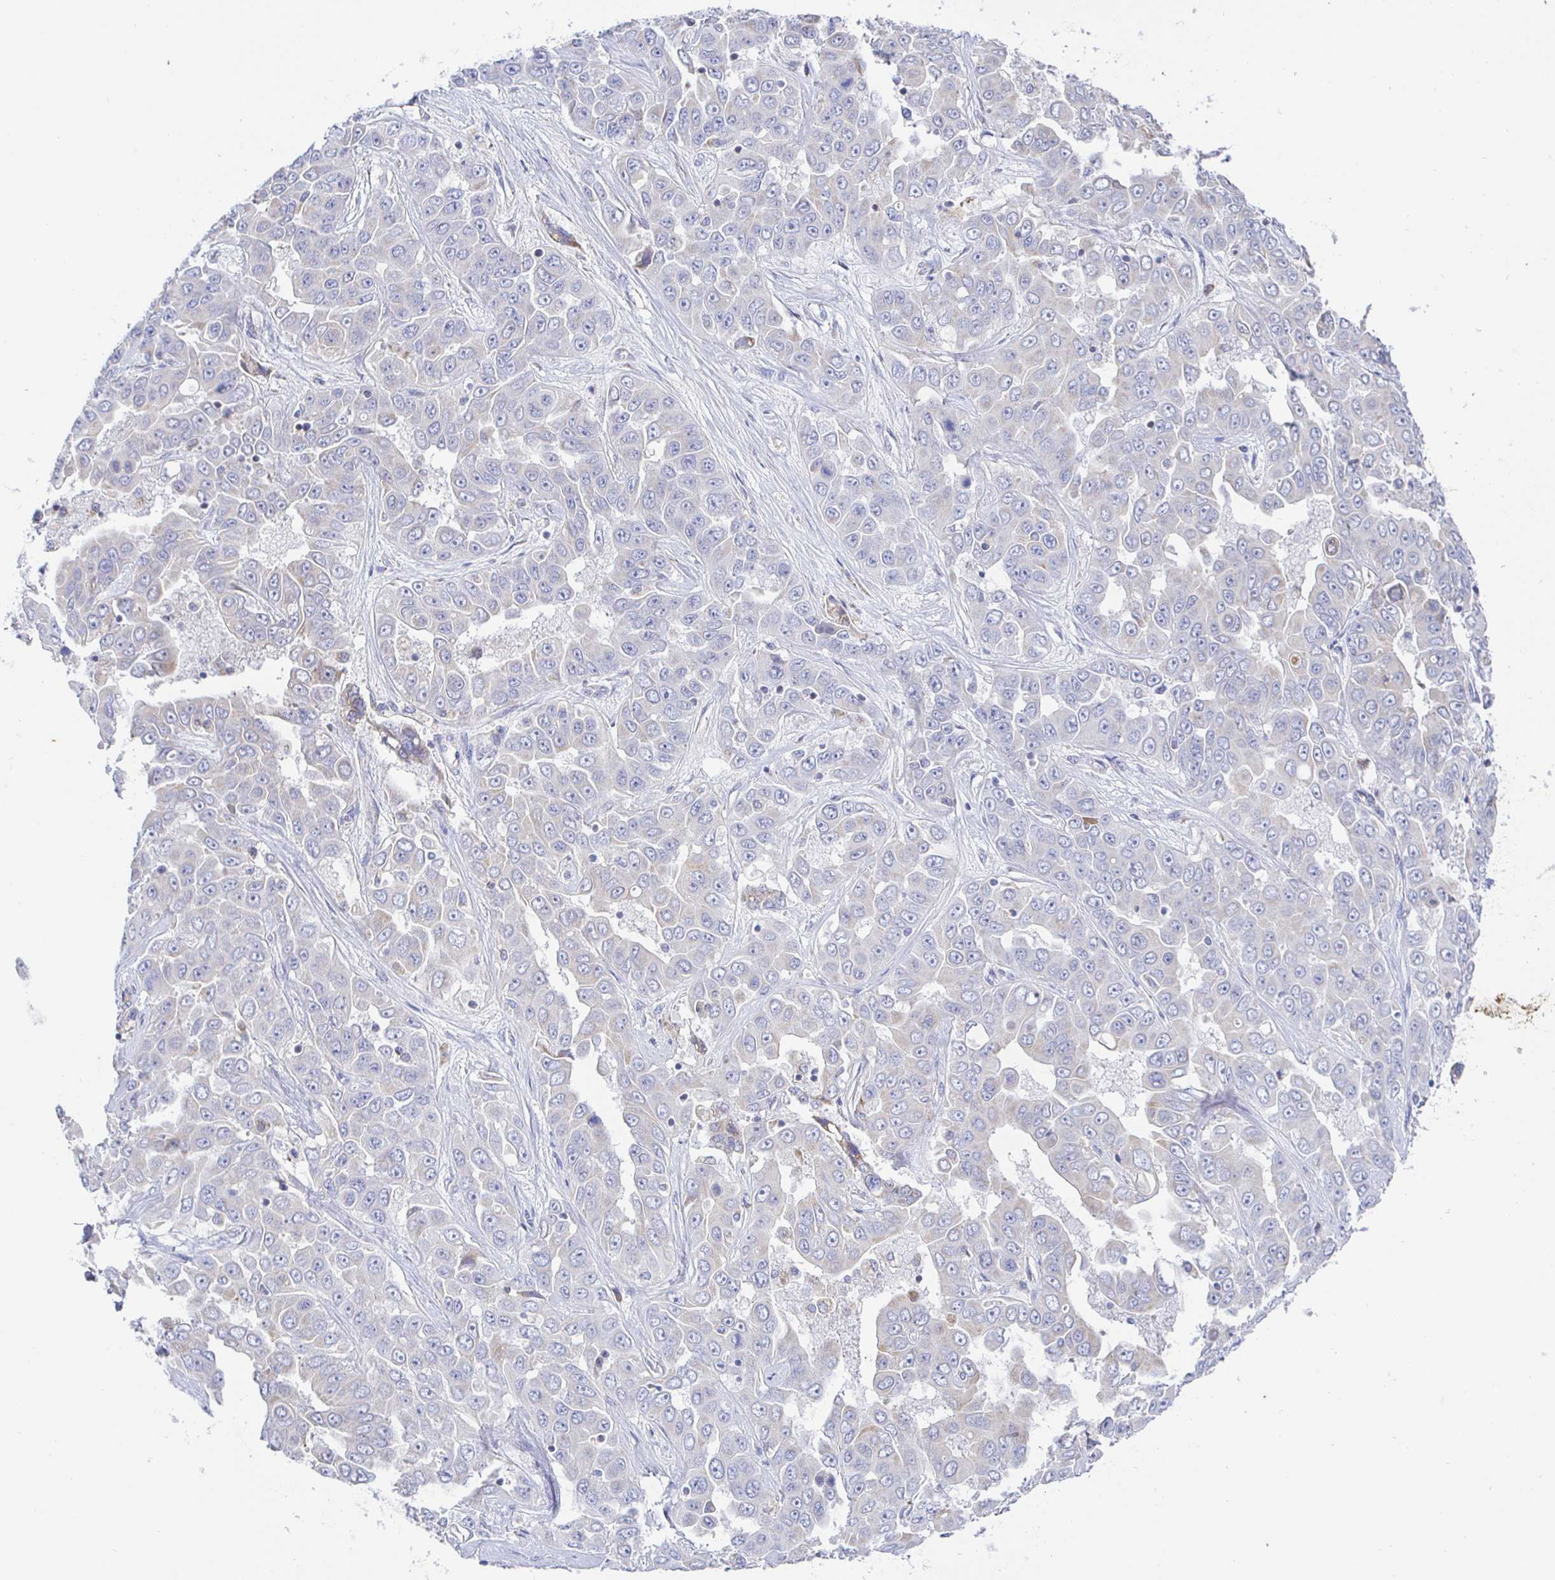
{"staining": {"intensity": "negative", "quantity": "none", "location": "none"}, "tissue": "liver cancer", "cell_type": "Tumor cells", "image_type": "cancer", "snomed": [{"axis": "morphology", "description": "Cholangiocarcinoma"}, {"axis": "topography", "description": "Liver"}], "caption": "Liver cancer (cholangiocarcinoma) was stained to show a protein in brown. There is no significant staining in tumor cells. Nuclei are stained in blue.", "gene": "SYNGR4", "patient": {"sex": "female", "age": 52}}